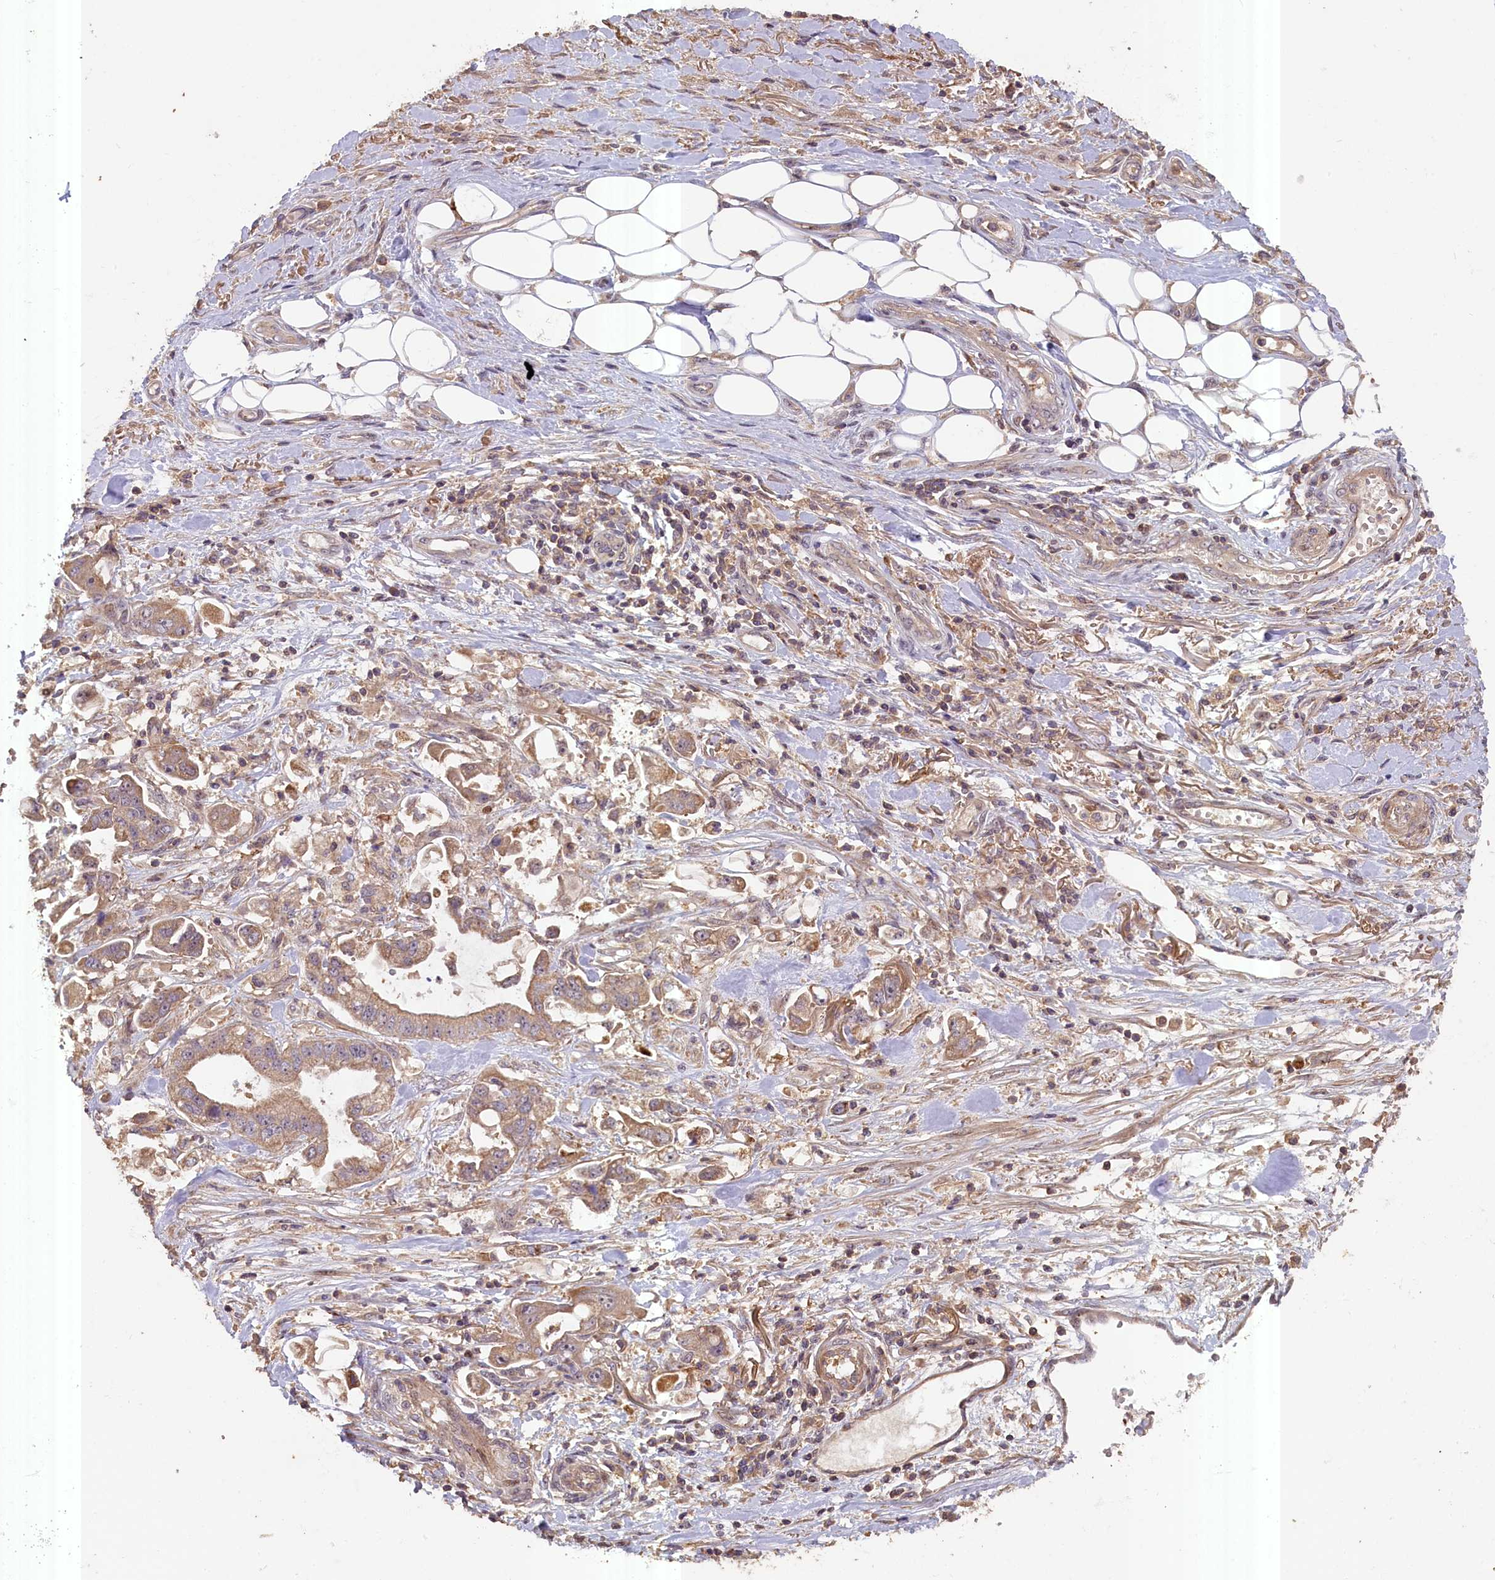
{"staining": {"intensity": "moderate", "quantity": ">75%", "location": "cytoplasmic/membranous"}, "tissue": "stomach cancer", "cell_type": "Tumor cells", "image_type": "cancer", "snomed": [{"axis": "morphology", "description": "Adenocarcinoma, NOS"}, {"axis": "topography", "description": "Stomach"}], "caption": "Tumor cells show medium levels of moderate cytoplasmic/membranous staining in about >75% of cells in stomach cancer.", "gene": "FUZ", "patient": {"sex": "male", "age": 62}}